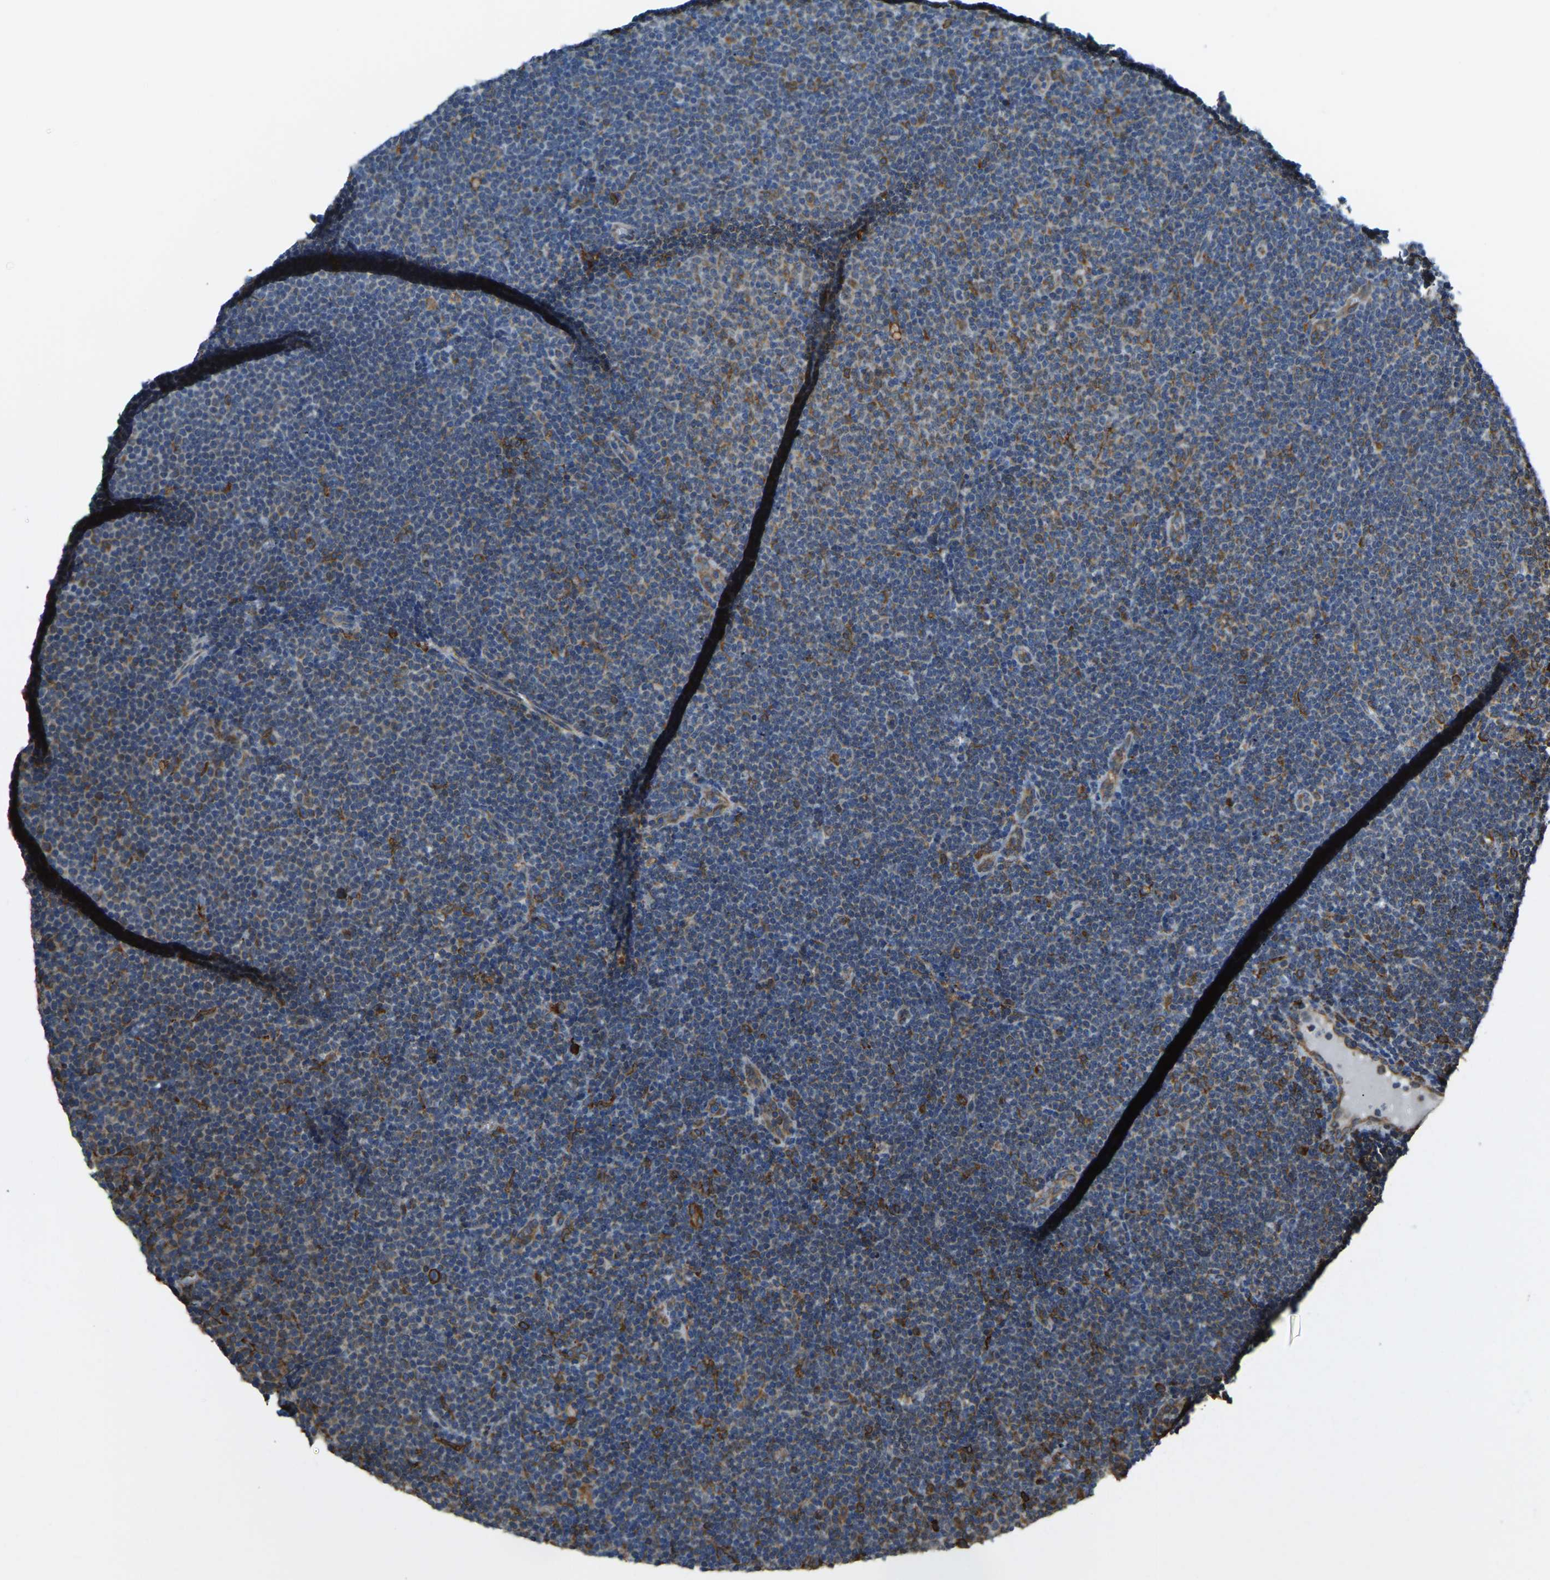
{"staining": {"intensity": "weak", "quantity": "25%-75%", "location": "cytoplasmic/membranous"}, "tissue": "lymphoma", "cell_type": "Tumor cells", "image_type": "cancer", "snomed": [{"axis": "morphology", "description": "Malignant lymphoma, non-Hodgkin's type, Low grade"}, {"axis": "topography", "description": "Lymph node"}], "caption": "Immunohistochemistry photomicrograph of human low-grade malignant lymphoma, non-Hodgkin's type stained for a protein (brown), which displays low levels of weak cytoplasmic/membranous positivity in approximately 25%-75% of tumor cells.", "gene": "RNF115", "patient": {"sex": "female", "age": 53}}